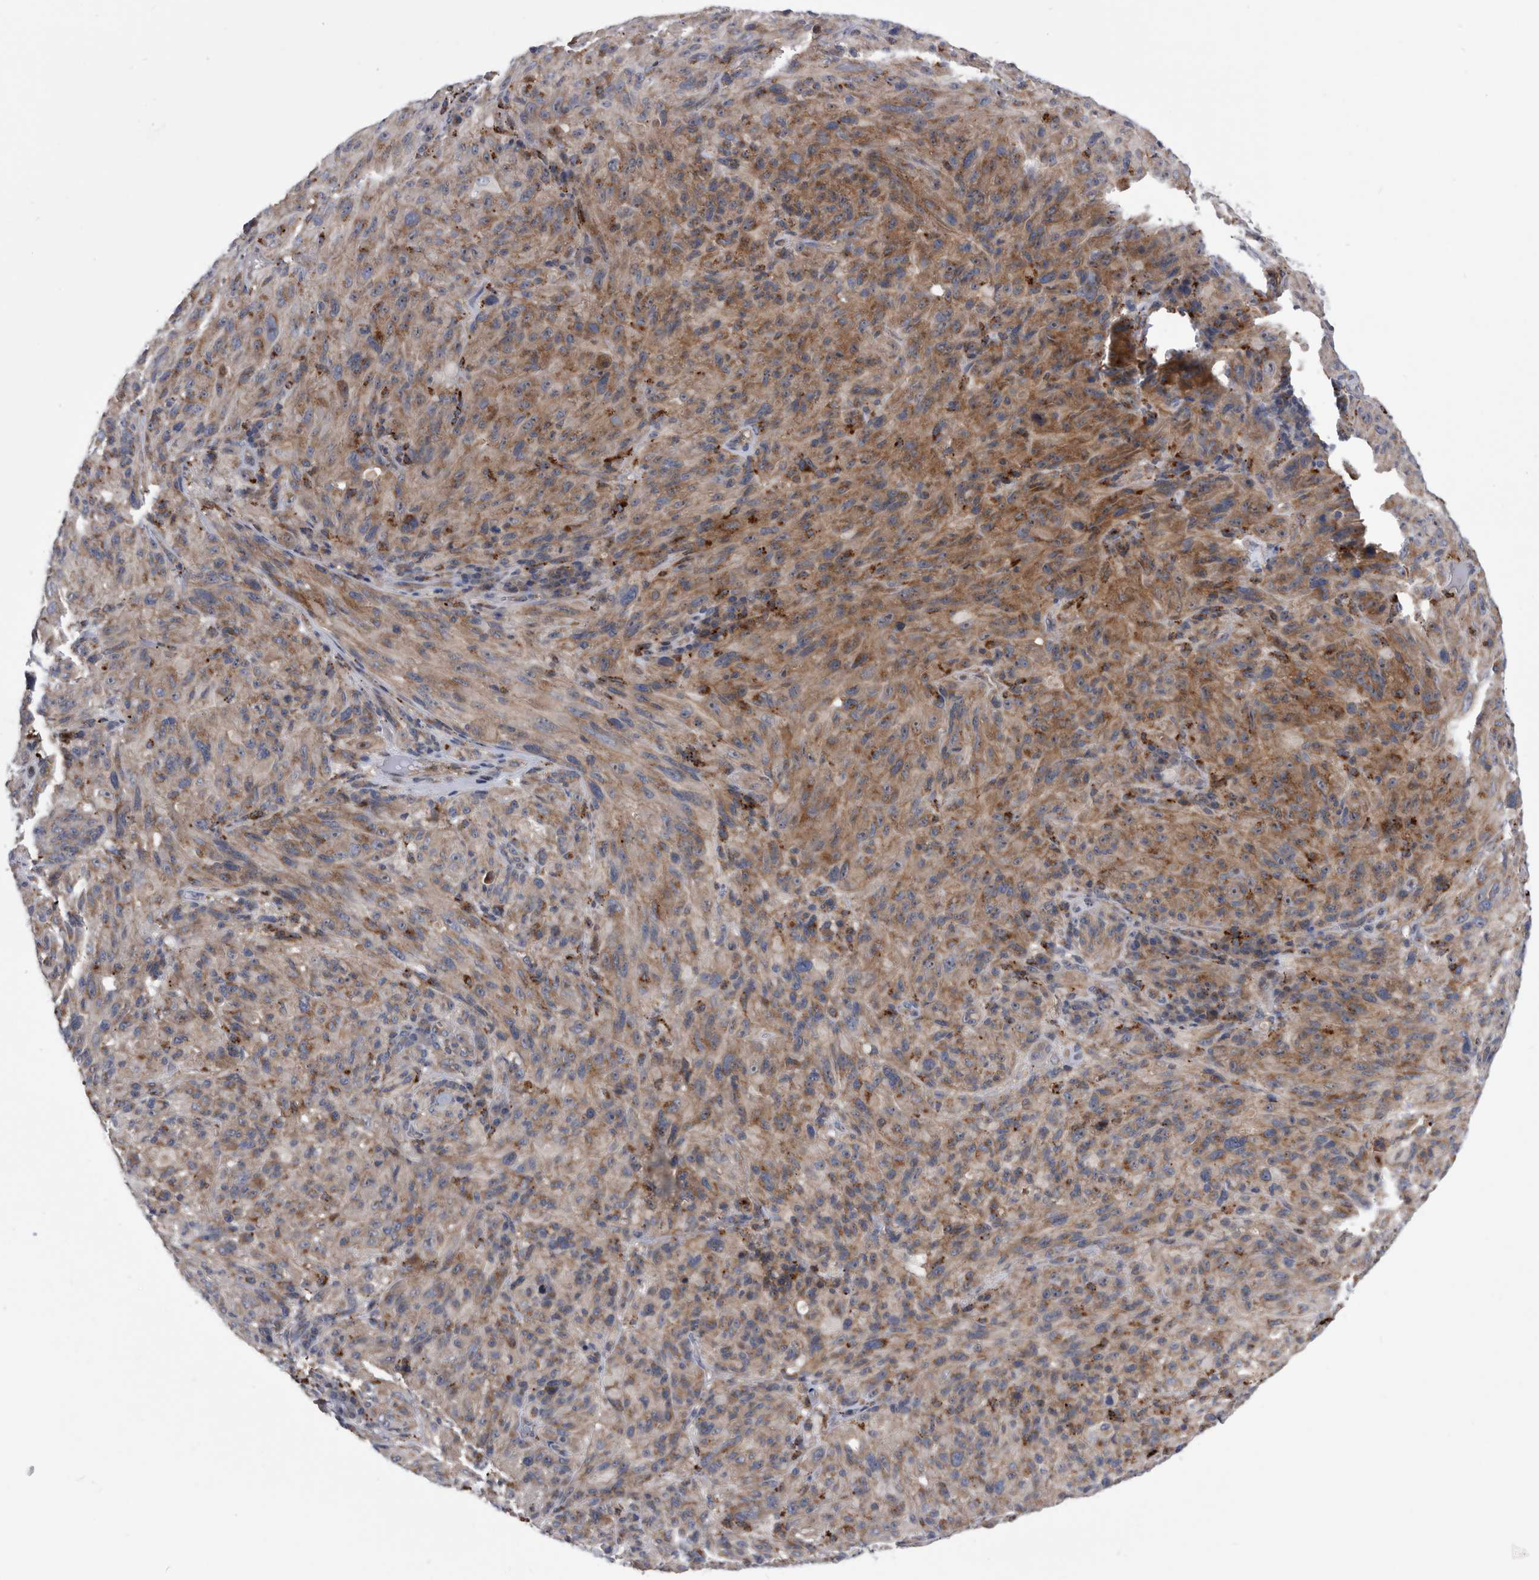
{"staining": {"intensity": "moderate", "quantity": ">75%", "location": "cytoplasmic/membranous"}, "tissue": "melanoma", "cell_type": "Tumor cells", "image_type": "cancer", "snomed": [{"axis": "morphology", "description": "Malignant melanoma, NOS"}, {"axis": "topography", "description": "Skin of head"}], "caption": "Tumor cells exhibit medium levels of moderate cytoplasmic/membranous staining in approximately >75% of cells in malignant melanoma. (Brightfield microscopy of DAB IHC at high magnification).", "gene": "BAIAP3", "patient": {"sex": "male", "age": 96}}